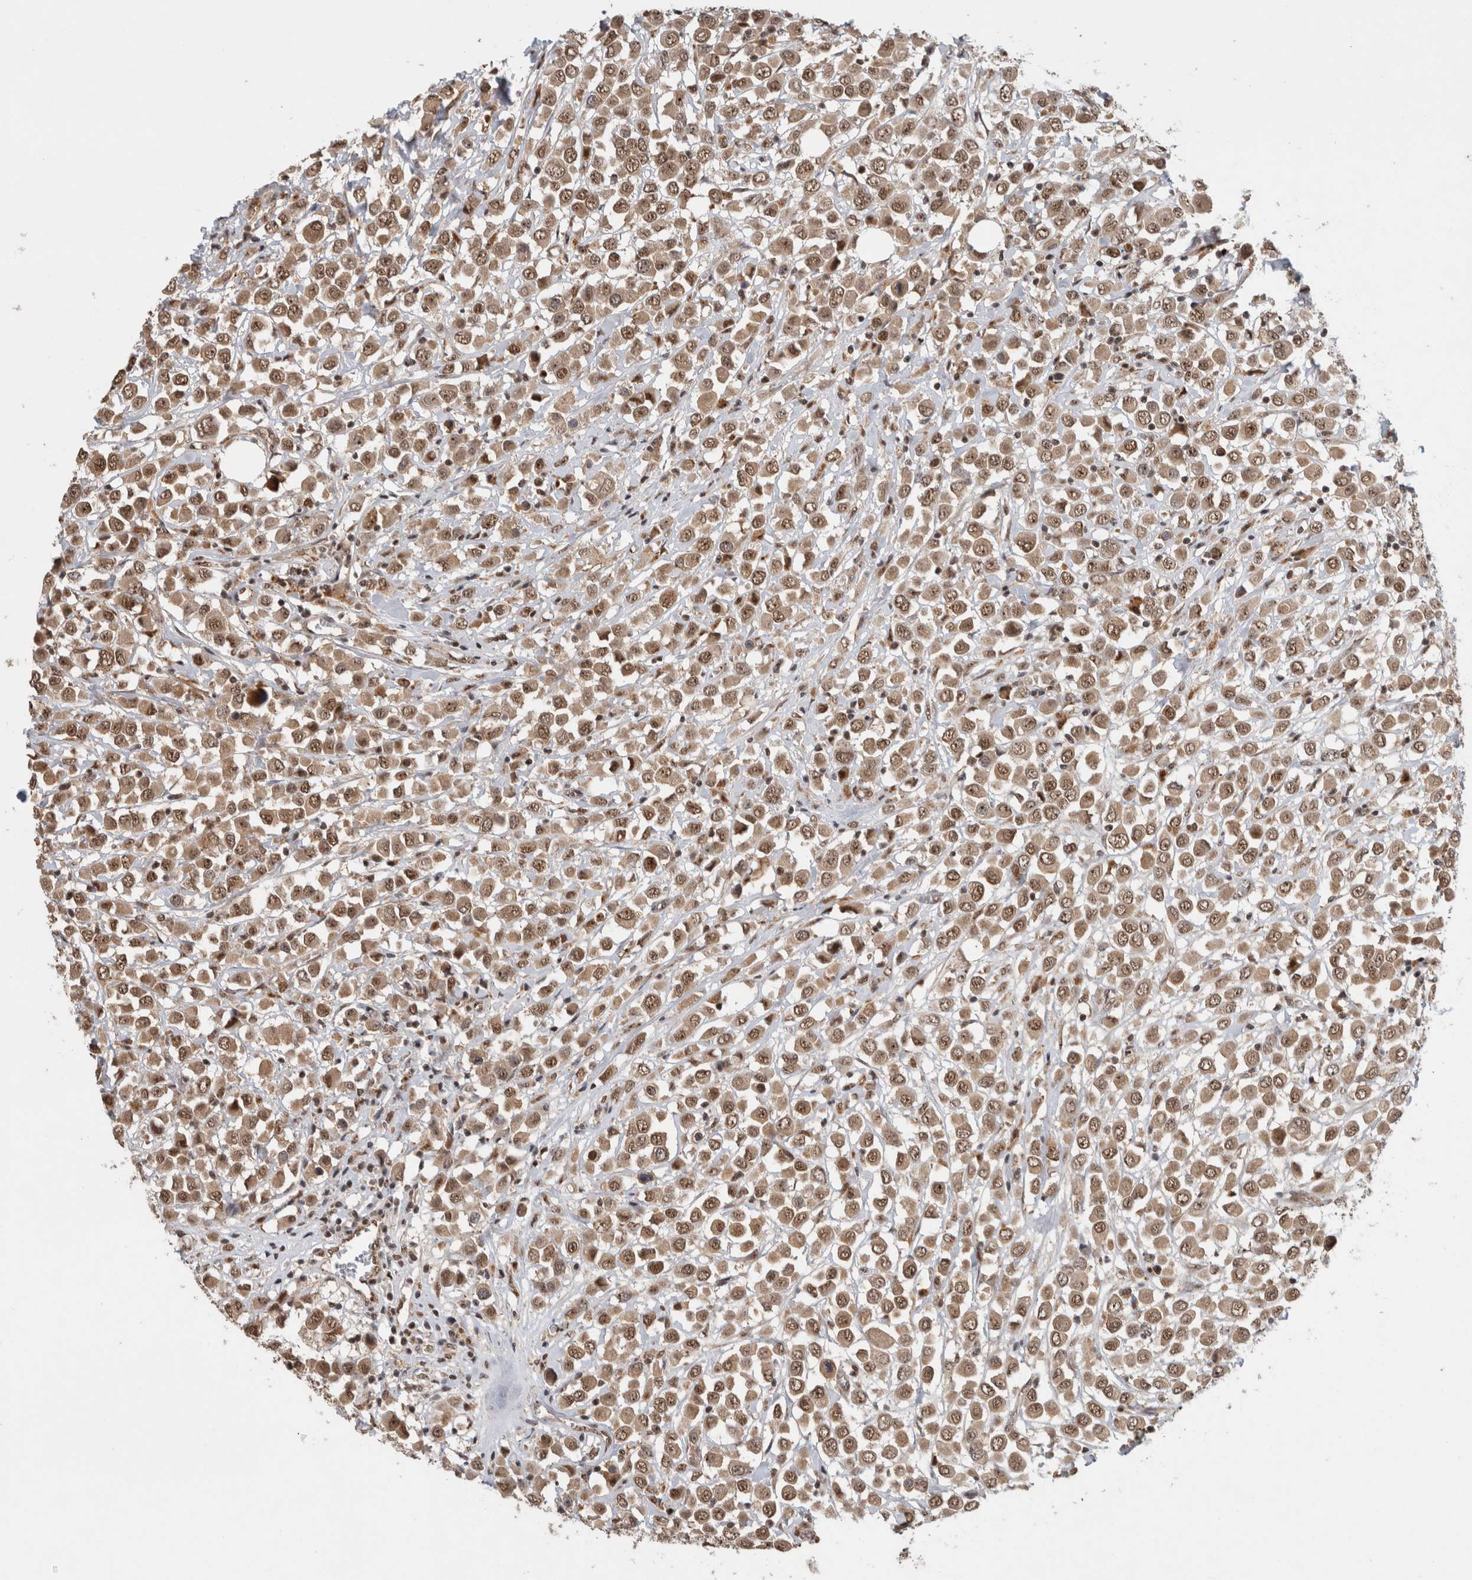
{"staining": {"intensity": "moderate", "quantity": ">75%", "location": "cytoplasmic/membranous,nuclear"}, "tissue": "breast cancer", "cell_type": "Tumor cells", "image_type": "cancer", "snomed": [{"axis": "morphology", "description": "Duct carcinoma"}, {"axis": "topography", "description": "Breast"}], "caption": "Infiltrating ductal carcinoma (breast) stained with a brown dye shows moderate cytoplasmic/membranous and nuclear positive staining in approximately >75% of tumor cells.", "gene": "MPHOSPH6", "patient": {"sex": "female", "age": 61}}